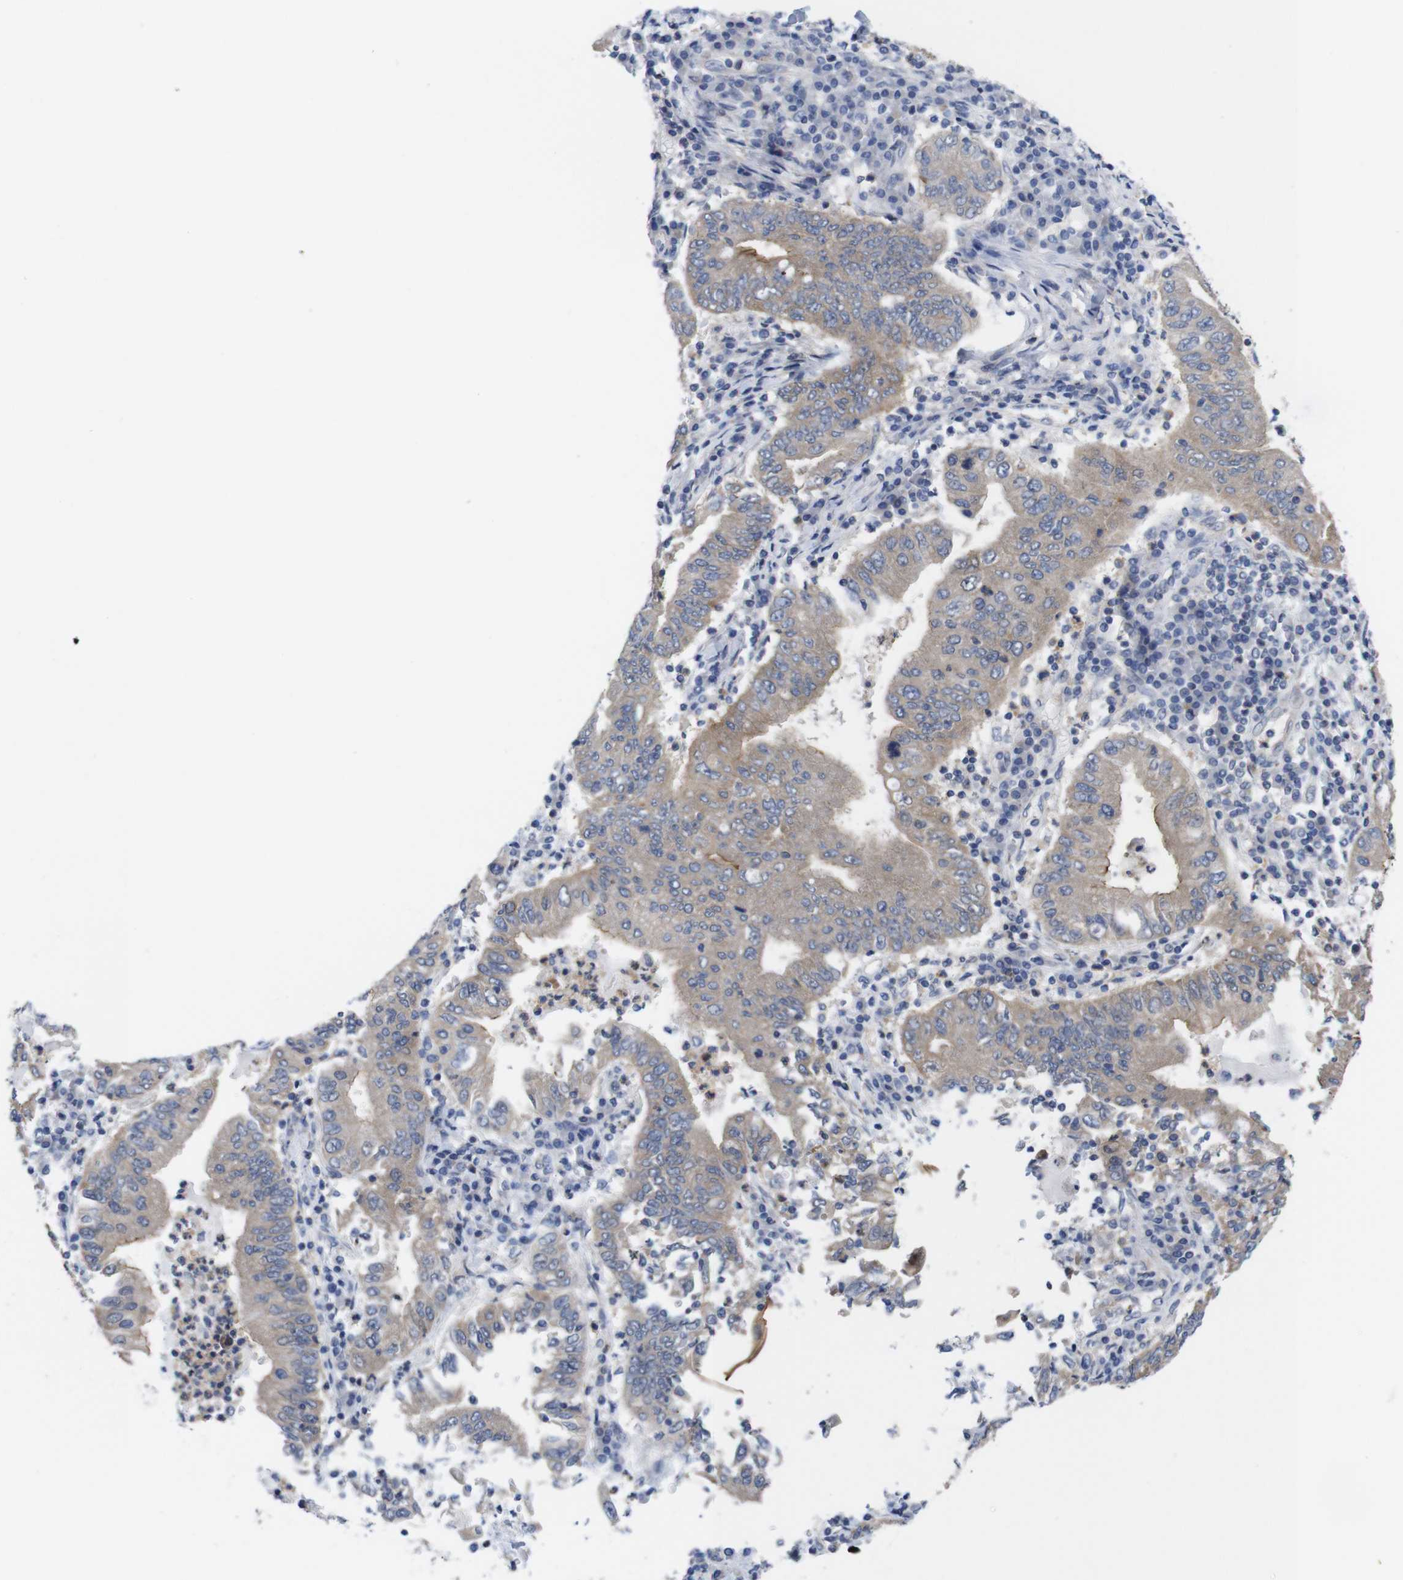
{"staining": {"intensity": "moderate", "quantity": ">75%", "location": "cytoplasmic/membranous"}, "tissue": "stomach cancer", "cell_type": "Tumor cells", "image_type": "cancer", "snomed": [{"axis": "morphology", "description": "Normal tissue, NOS"}, {"axis": "morphology", "description": "Adenocarcinoma, NOS"}, {"axis": "topography", "description": "Esophagus"}, {"axis": "topography", "description": "Stomach, upper"}, {"axis": "topography", "description": "Peripheral nerve tissue"}], "caption": "Immunohistochemical staining of stomach adenocarcinoma displays moderate cytoplasmic/membranous protein positivity in about >75% of tumor cells.", "gene": "USH1C", "patient": {"sex": "male", "age": 62}}